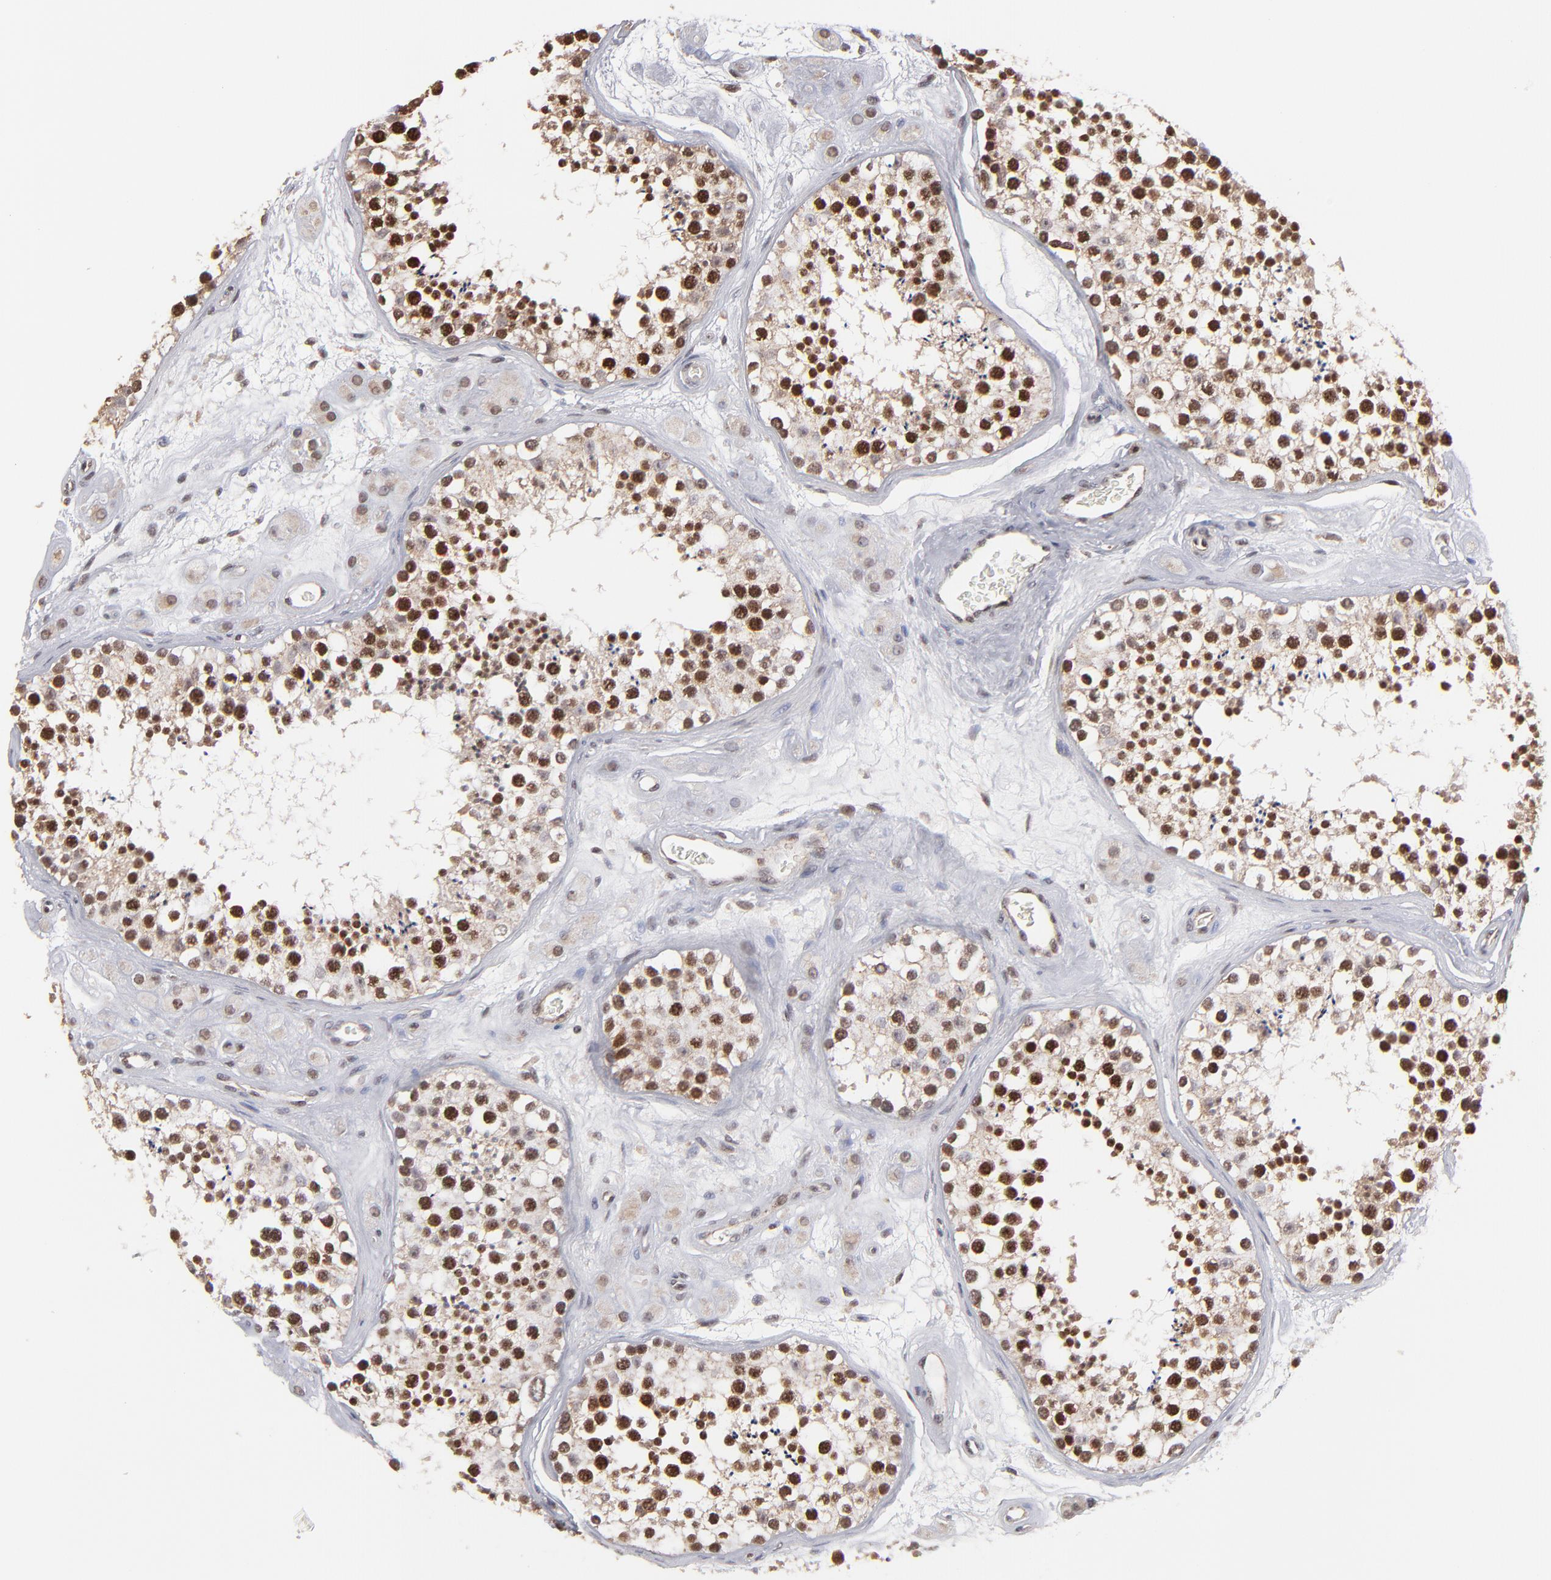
{"staining": {"intensity": "strong", "quantity": ">75%", "location": "cytoplasmic/membranous,nuclear"}, "tissue": "testis", "cell_type": "Cells in seminiferous ducts", "image_type": "normal", "snomed": [{"axis": "morphology", "description": "Normal tissue, NOS"}, {"axis": "topography", "description": "Testis"}], "caption": "This photomicrograph reveals immunohistochemistry (IHC) staining of unremarkable human testis, with high strong cytoplasmic/membranous,nuclear staining in about >75% of cells in seminiferous ducts.", "gene": "RGS6", "patient": {"sex": "male", "age": 38}}